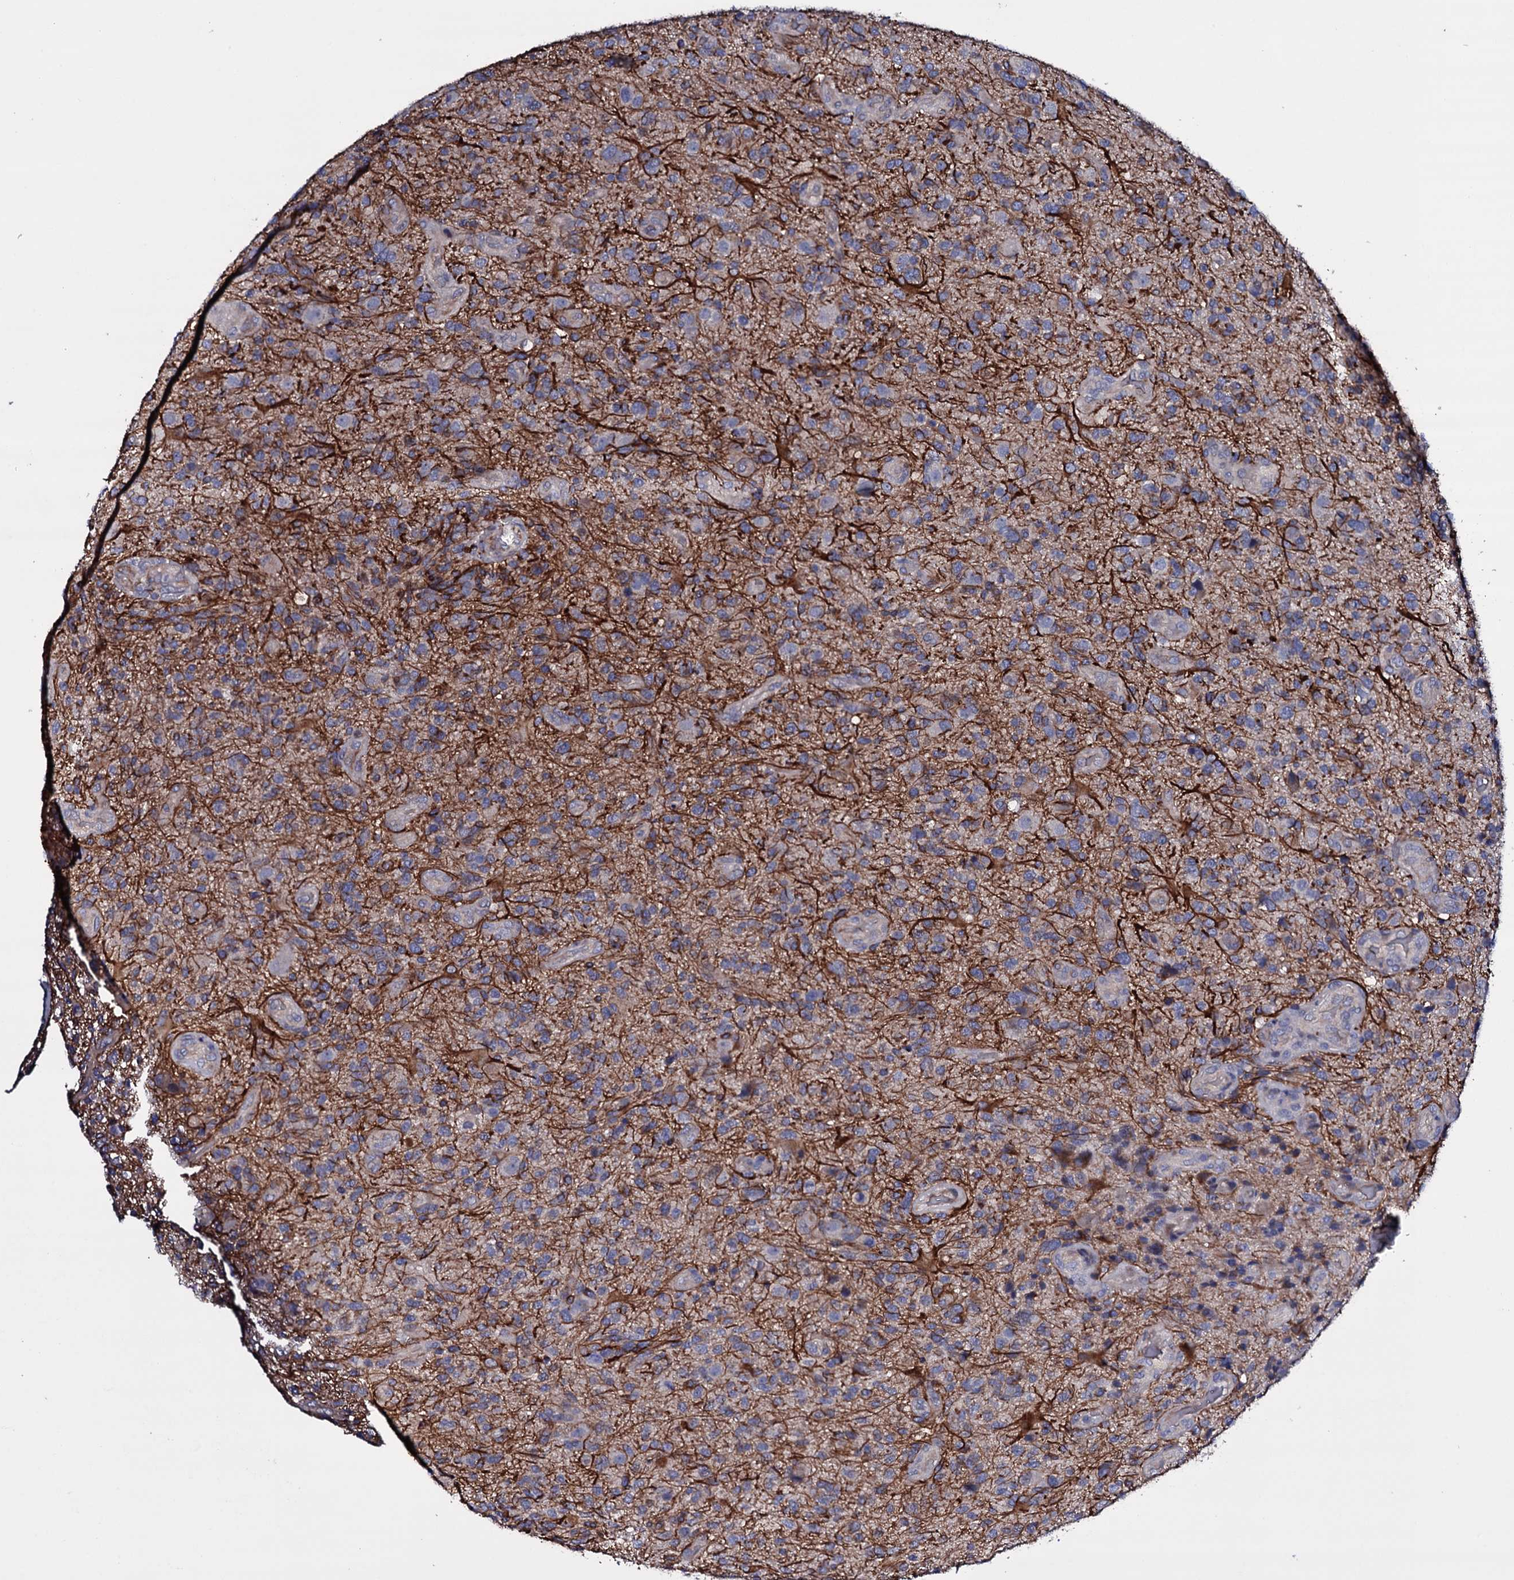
{"staining": {"intensity": "weak", "quantity": "25%-75%", "location": "cytoplasmic/membranous"}, "tissue": "glioma", "cell_type": "Tumor cells", "image_type": "cancer", "snomed": [{"axis": "morphology", "description": "Glioma, malignant, High grade"}, {"axis": "topography", "description": "Brain"}], "caption": "Protein positivity by immunohistochemistry displays weak cytoplasmic/membranous staining in approximately 25%-75% of tumor cells in high-grade glioma (malignant).", "gene": "BCL2L14", "patient": {"sex": "male", "age": 47}}